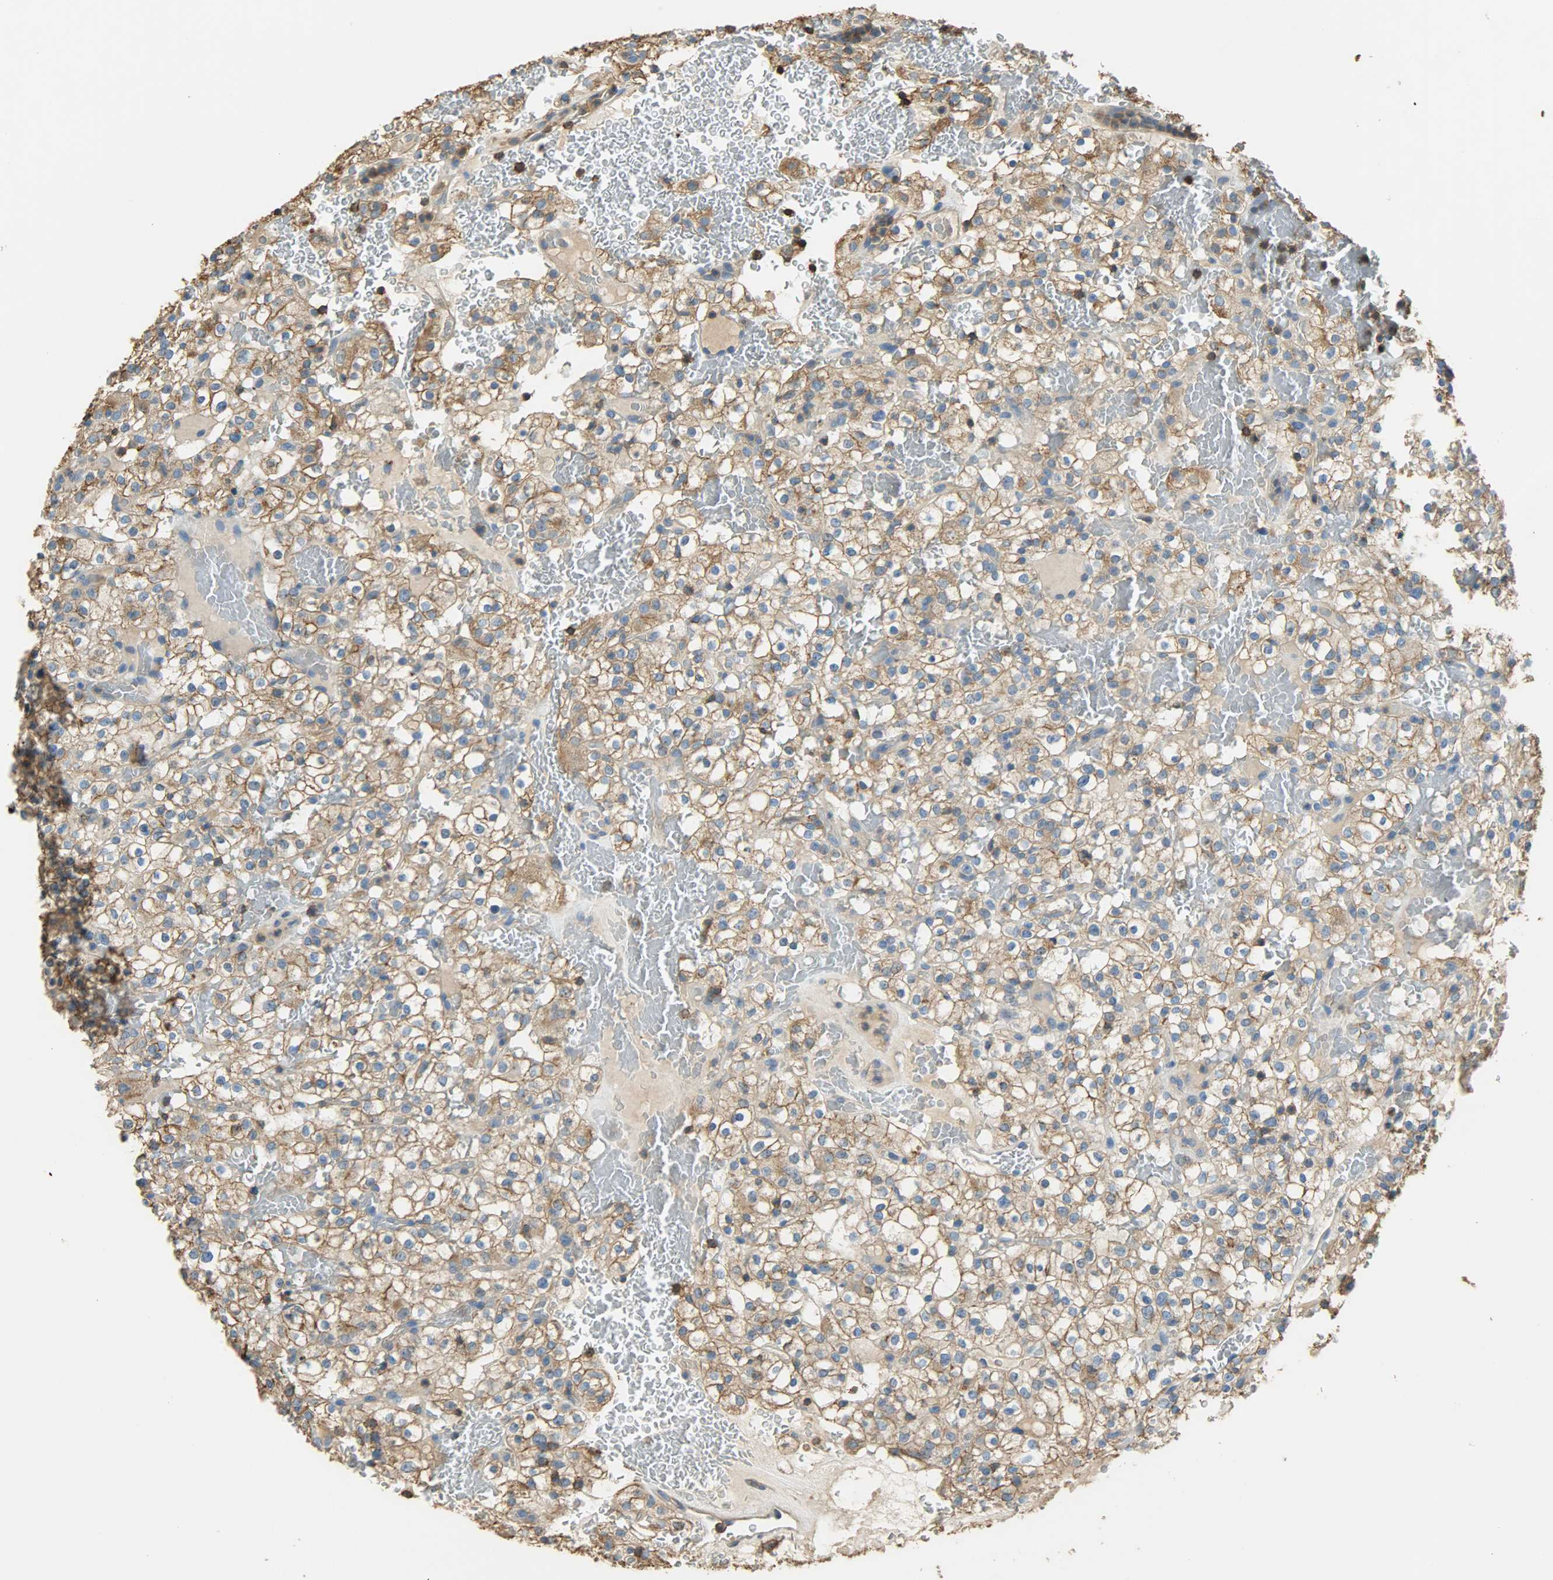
{"staining": {"intensity": "moderate", "quantity": ">75%", "location": "cytoplasmic/membranous"}, "tissue": "renal cancer", "cell_type": "Tumor cells", "image_type": "cancer", "snomed": [{"axis": "morphology", "description": "Normal tissue, NOS"}, {"axis": "morphology", "description": "Adenocarcinoma, NOS"}, {"axis": "topography", "description": "Kidney"}], "caption": "High-power microscopy captured an immunohistochemistry (IHC) photomicrograph of adenocarcinoma (renal), revealing moderate cytoplasmic/membranous expression in approximately >75% of tumor cells.", "gene": "ANXA6", "patient": {"sex": "female", "age": 72}}